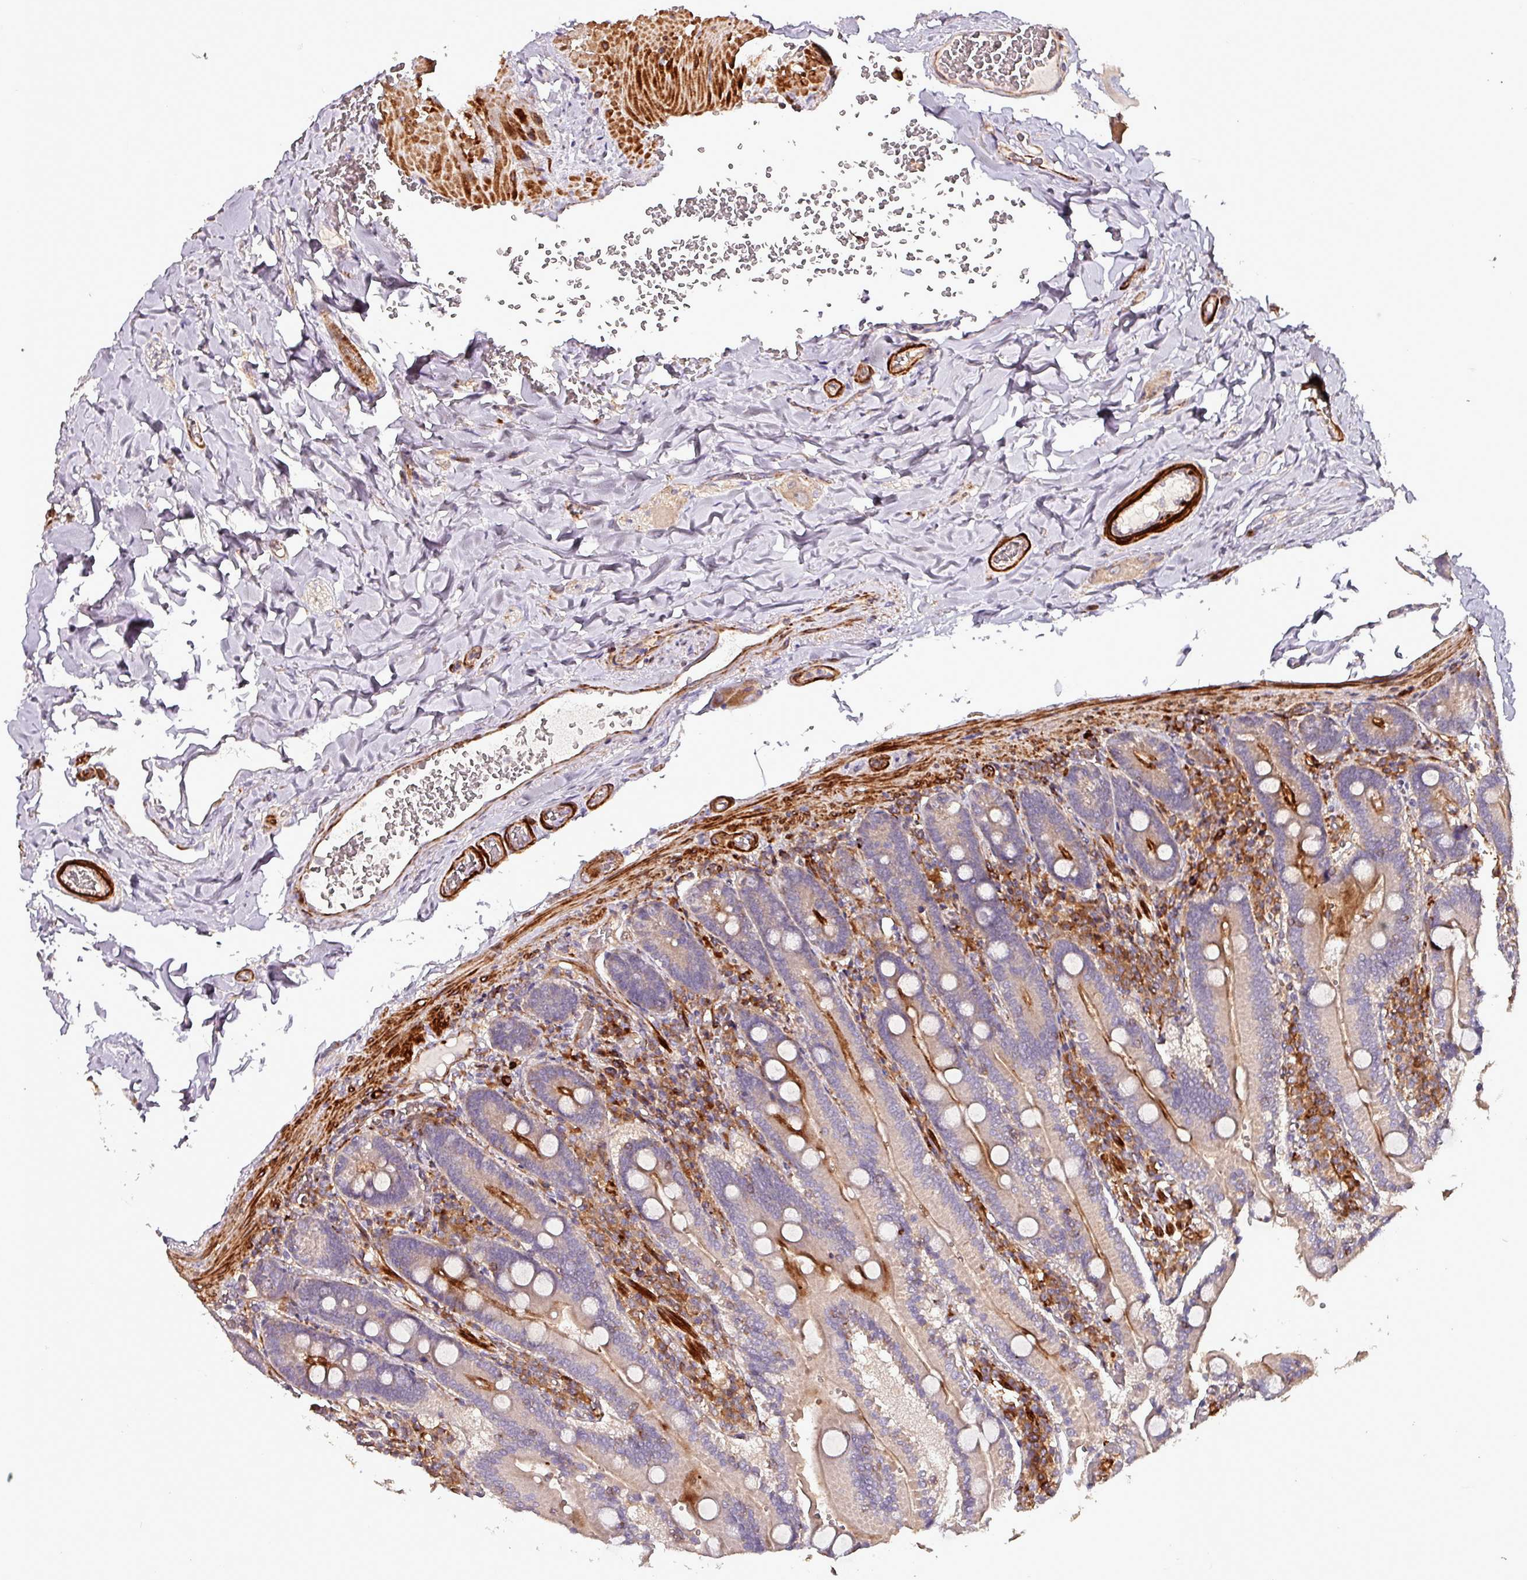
{"staining": {"intensity": "moderate", "quantity": "25%-75%", "location": "cytoplasmic/membranous"}, "tissue": "duodenum", "cell_type": "Glandular cells", "image_type": "normal", "snomed": [{"axis": "morphology", "description": "Normal tissue, NOS"}, {"axis": "topography", "description": "Duodenum"}], "caption": "DAB immunohistochemical staining of normal duodenum shows moderate cytoplasmic/membranous protein staining in about 25%-75% of glandular cells. (brown staining indicates protein expression, while blue staining denotes nuclei).", "gene": "TPRA1", "patient": {"sex": "female", "age": 62}}